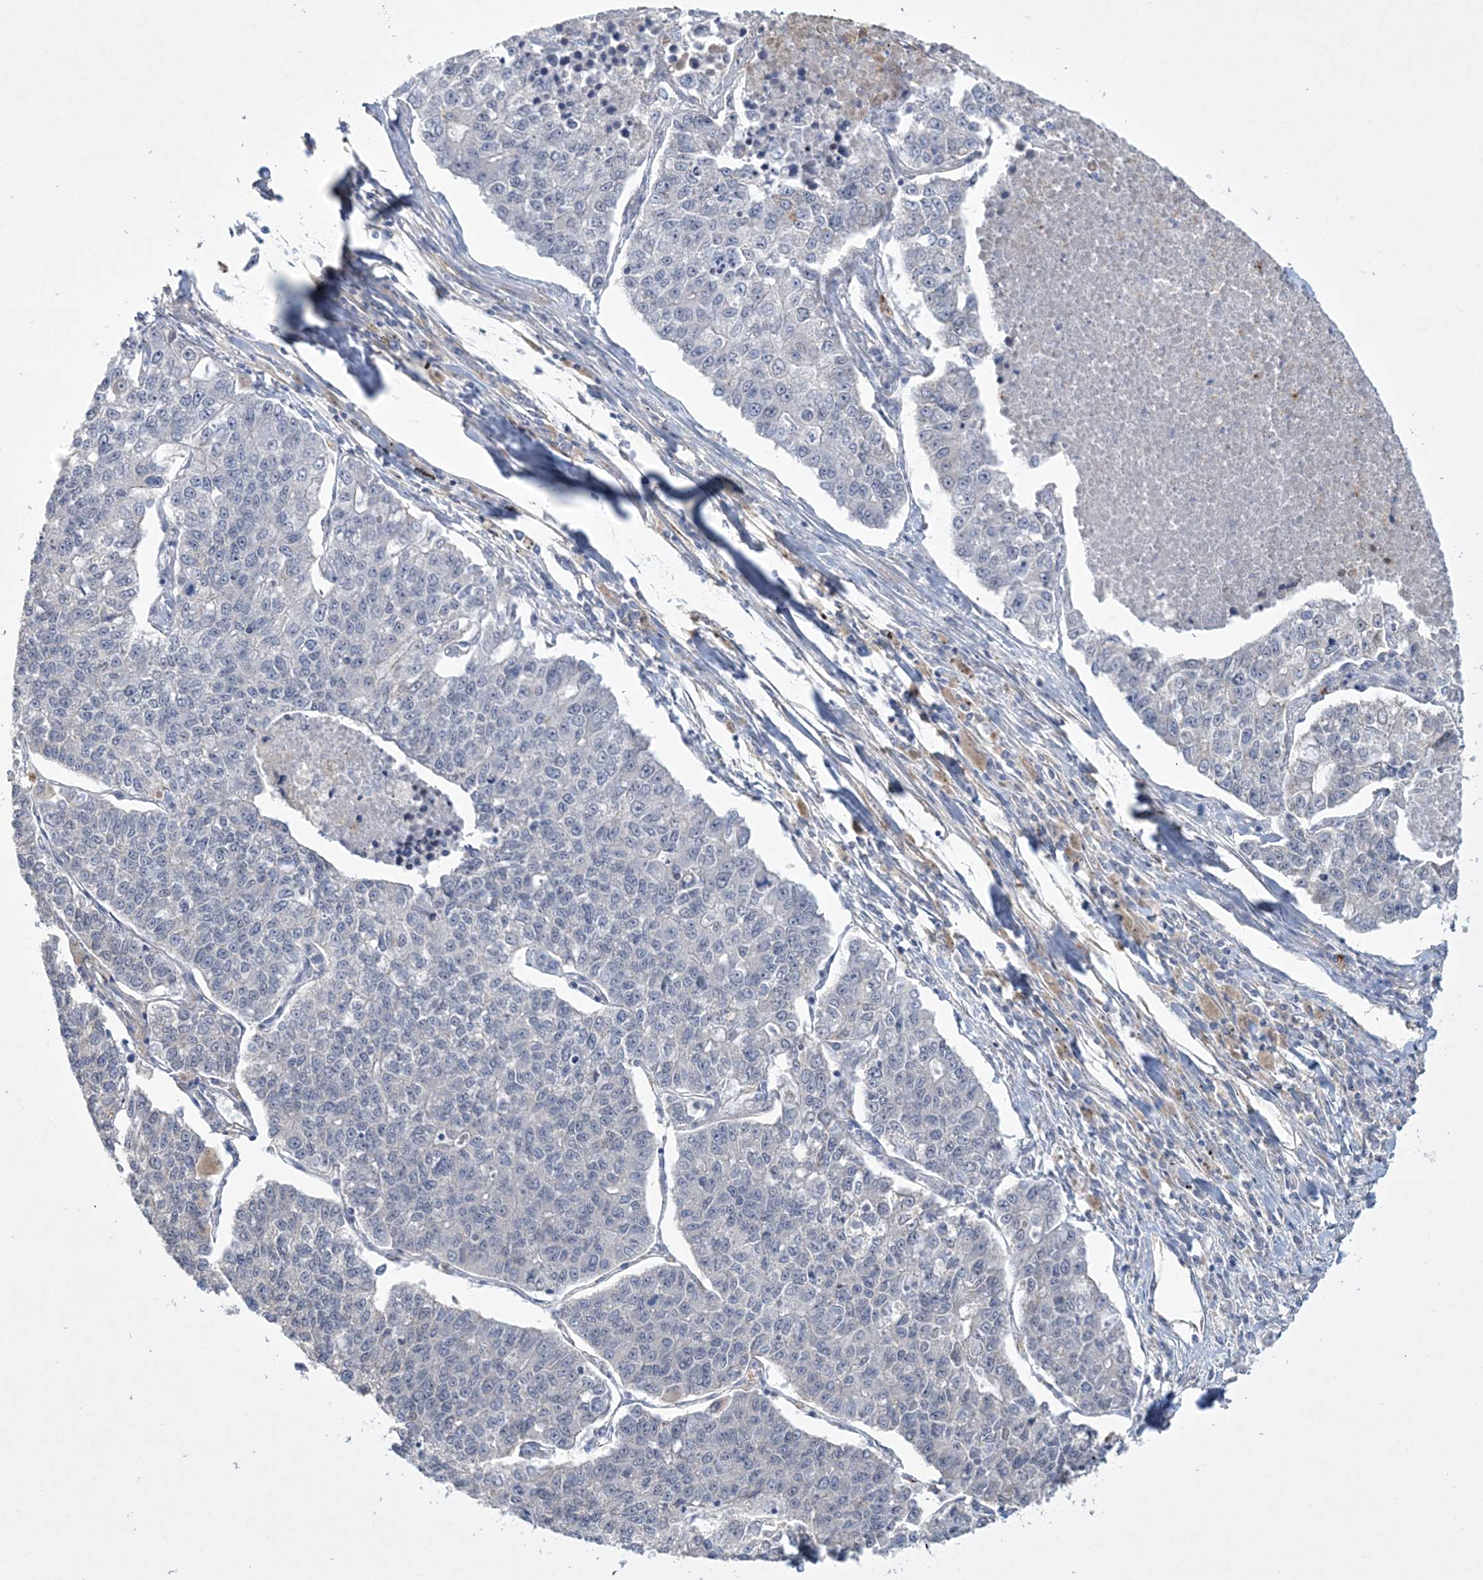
{"staining": {"intensity": "negative", "quantity": "none", "location": "none"}, "tissue": "lung cancer", "cell_type": "Tumor cells", "image_type": "cancer", "snomed": [{"axis": "morphology", "description": "Adenocarcinoma, NOS"}, {"axis": "topography", "description": "Lung"}], "caption": "This photomicrograph is of lung adenocarcinoma stained with immunohistochemistry (IHC) to label a protein in brown with the nuclei are counter-stained blue. There is no positivity in tumor cells.", "gene": "DPCD", "patient": {"sex": "male", "age": 49}}